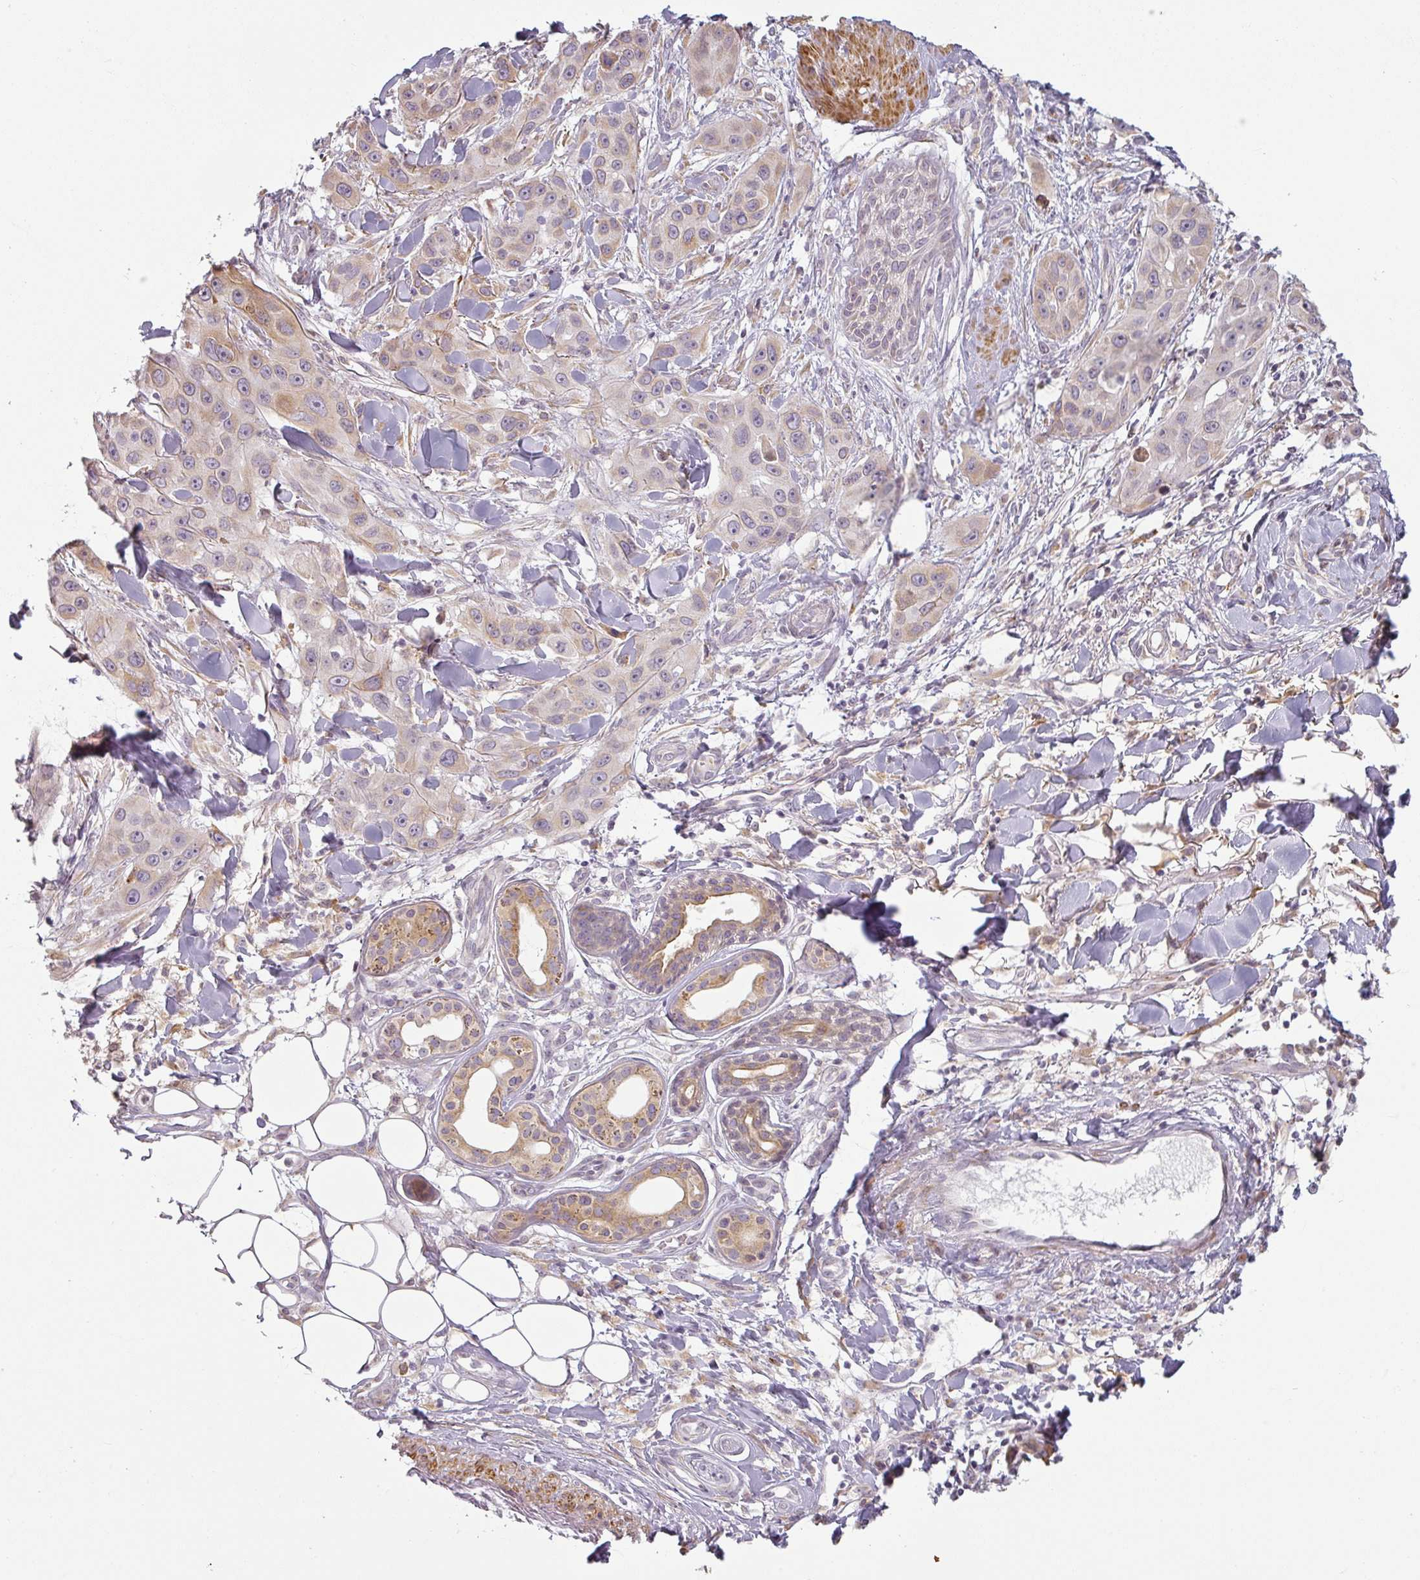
{"staining": {"intensity": "weak", "quantity": "<25%", "location": "cytoplasmic/membranous"}, "tissue": "skin cancer", "cell_type": "Tumor cells", "image_type": "cancer", "snomed": [{"axis": "morphology", "description": "Squamous cell carcinoma, NOS"}, {"axis": "topography", "description": "Skin"}], "caption": "Skin cancer (squamous cell carcinoma) stained for a protein using immunohistochemistry (IHC) exhibits no expression tumor cells.", "gene": "CCDC144A", "patient": {"sex": "male", "age": 63}}